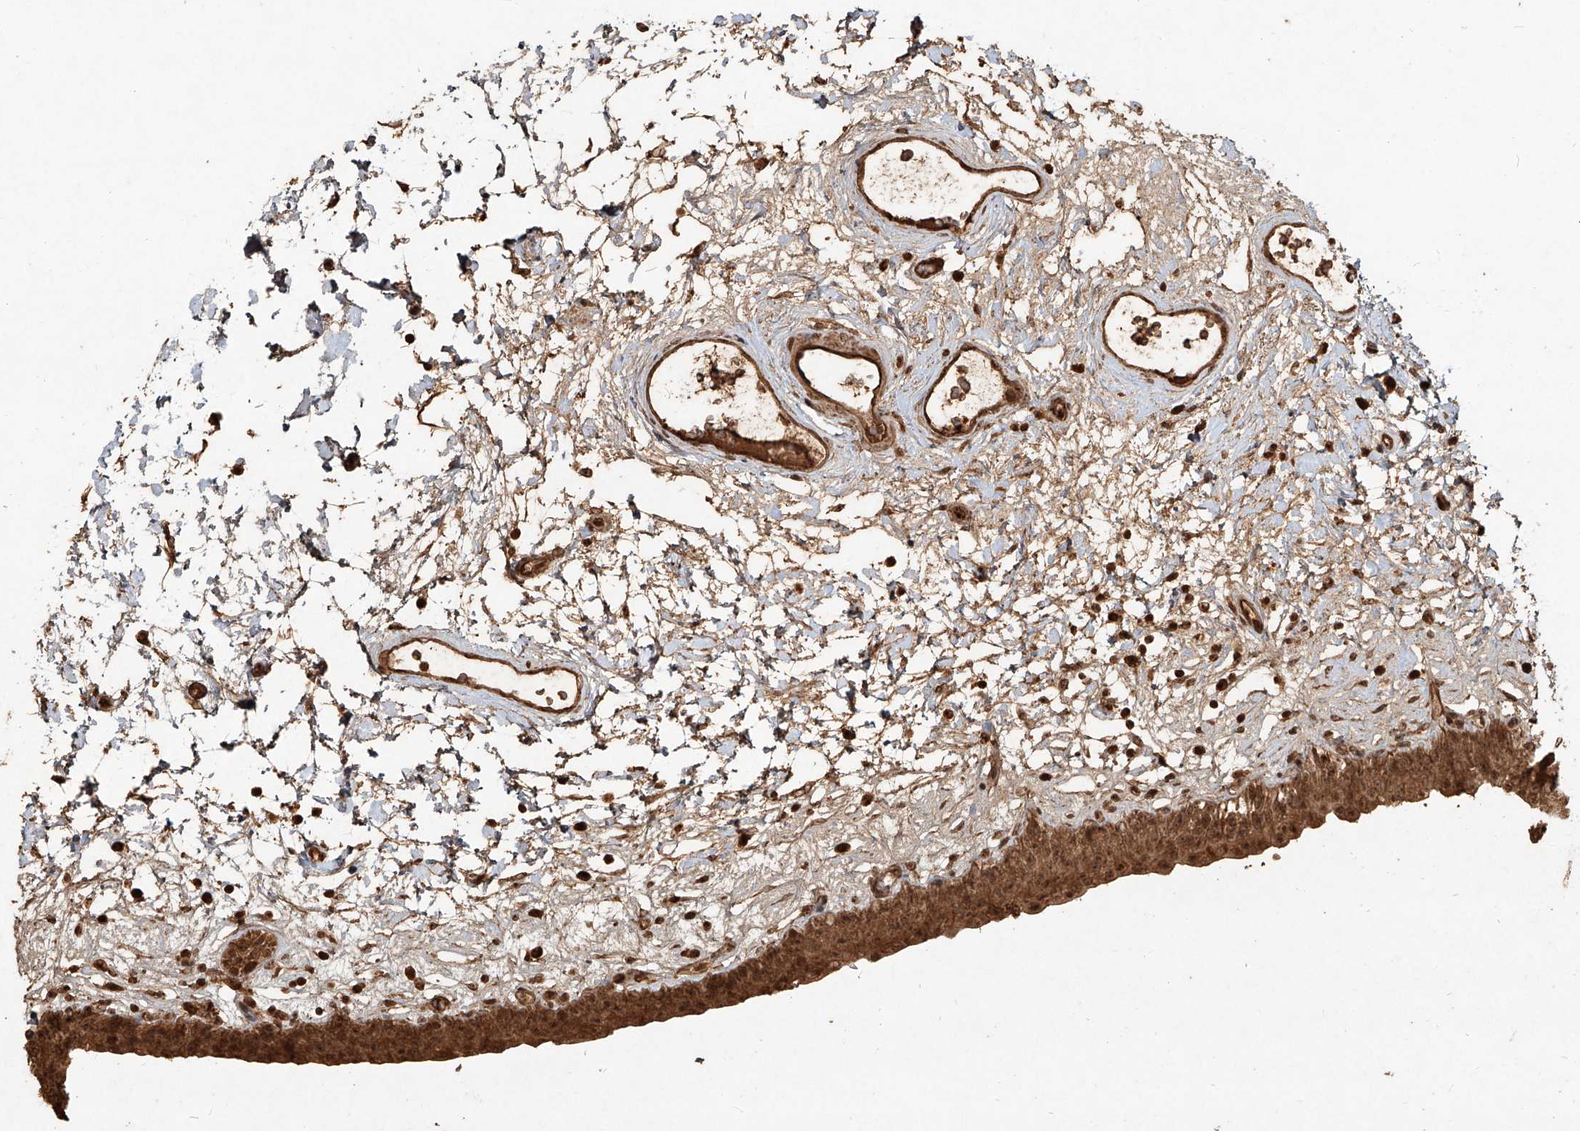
{"staining": {"intensity": "strong", "quantity": ">75%", "location": "cytoplasmic/membranous,nuclear"}, "tissue": "urinary bladder", "cell_type": "Urothelial cells", "image_type": "normal", "snomed": [{"axis": "morphology", "description": "Normal tissue, NOS"}, {"axis": "topography", "description": "Urinary bladder"}], "caption": "High-power microscopy captured an immunohistochemistry (IHC) micrograph of unremarkable urinary bladder, revealing strong cytoplasmic/membranous,nuclear staining in about >75% of urothelial cells. The staining was performed using DAB to visualize the protein expression in brown, while the nuclei were stained in blue with hematoxylin (Magnification: 20x).", "gene": "UBE2K", "patient": {"sex": "male", "age": 83}}